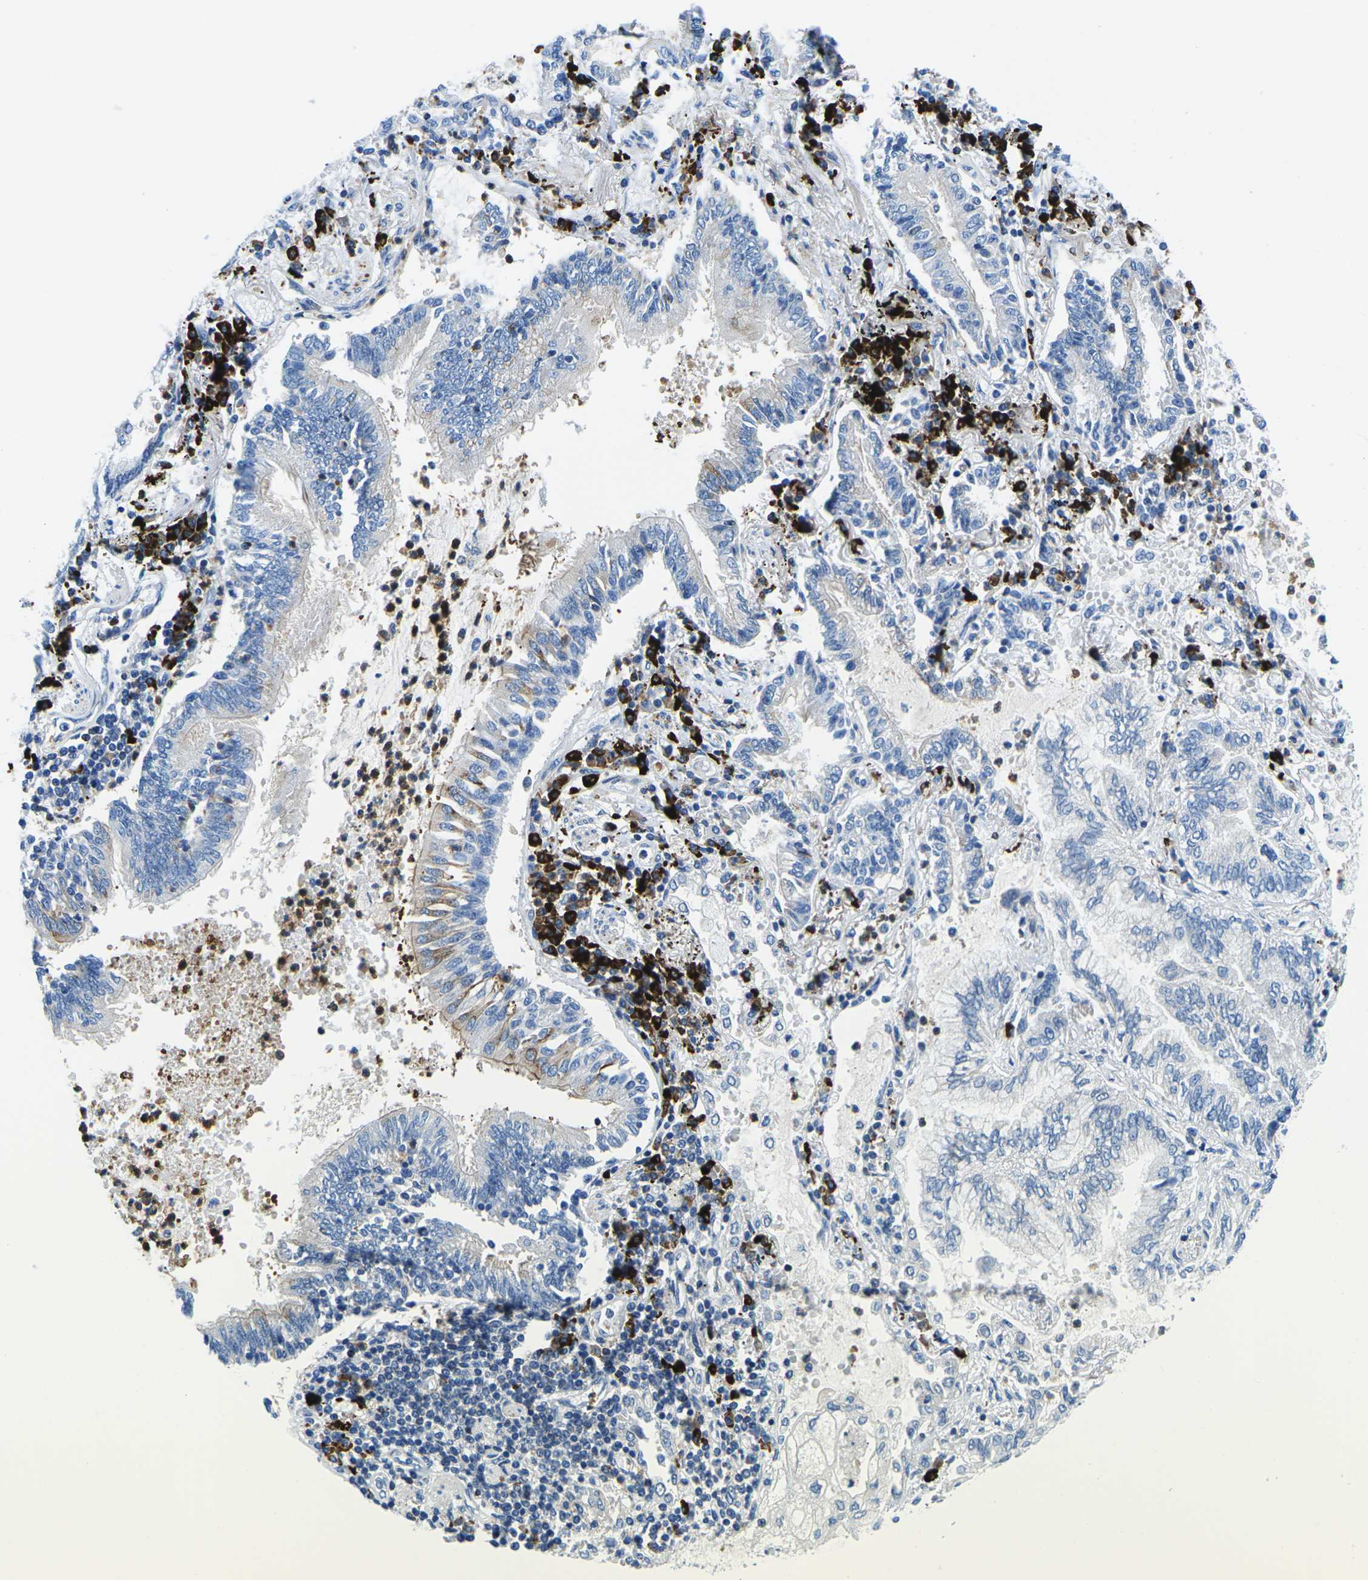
{"staining": {"intensity": "negative", "quantity": "none", "location": "none"}, "tissue": "lung cancer", "cell_type": "Tumor cells", "image_type": "cancer", "snomed": [{"axis": "morphology", "description": "Normal tissue, NOS"}, {"axis": "morphology", "description": "Adenocarcinoma, NOS"}, {"axis": "topography", "description": "Bronchus"}, {"axis": "topography", "description": "Lung"}], "caption": "Immunohistochemical staining of human lung adenocarcinoma shows no significant expression in tumor cells.", "gene": "MC4R", "patient": {"sex": "female", "age": 70}}